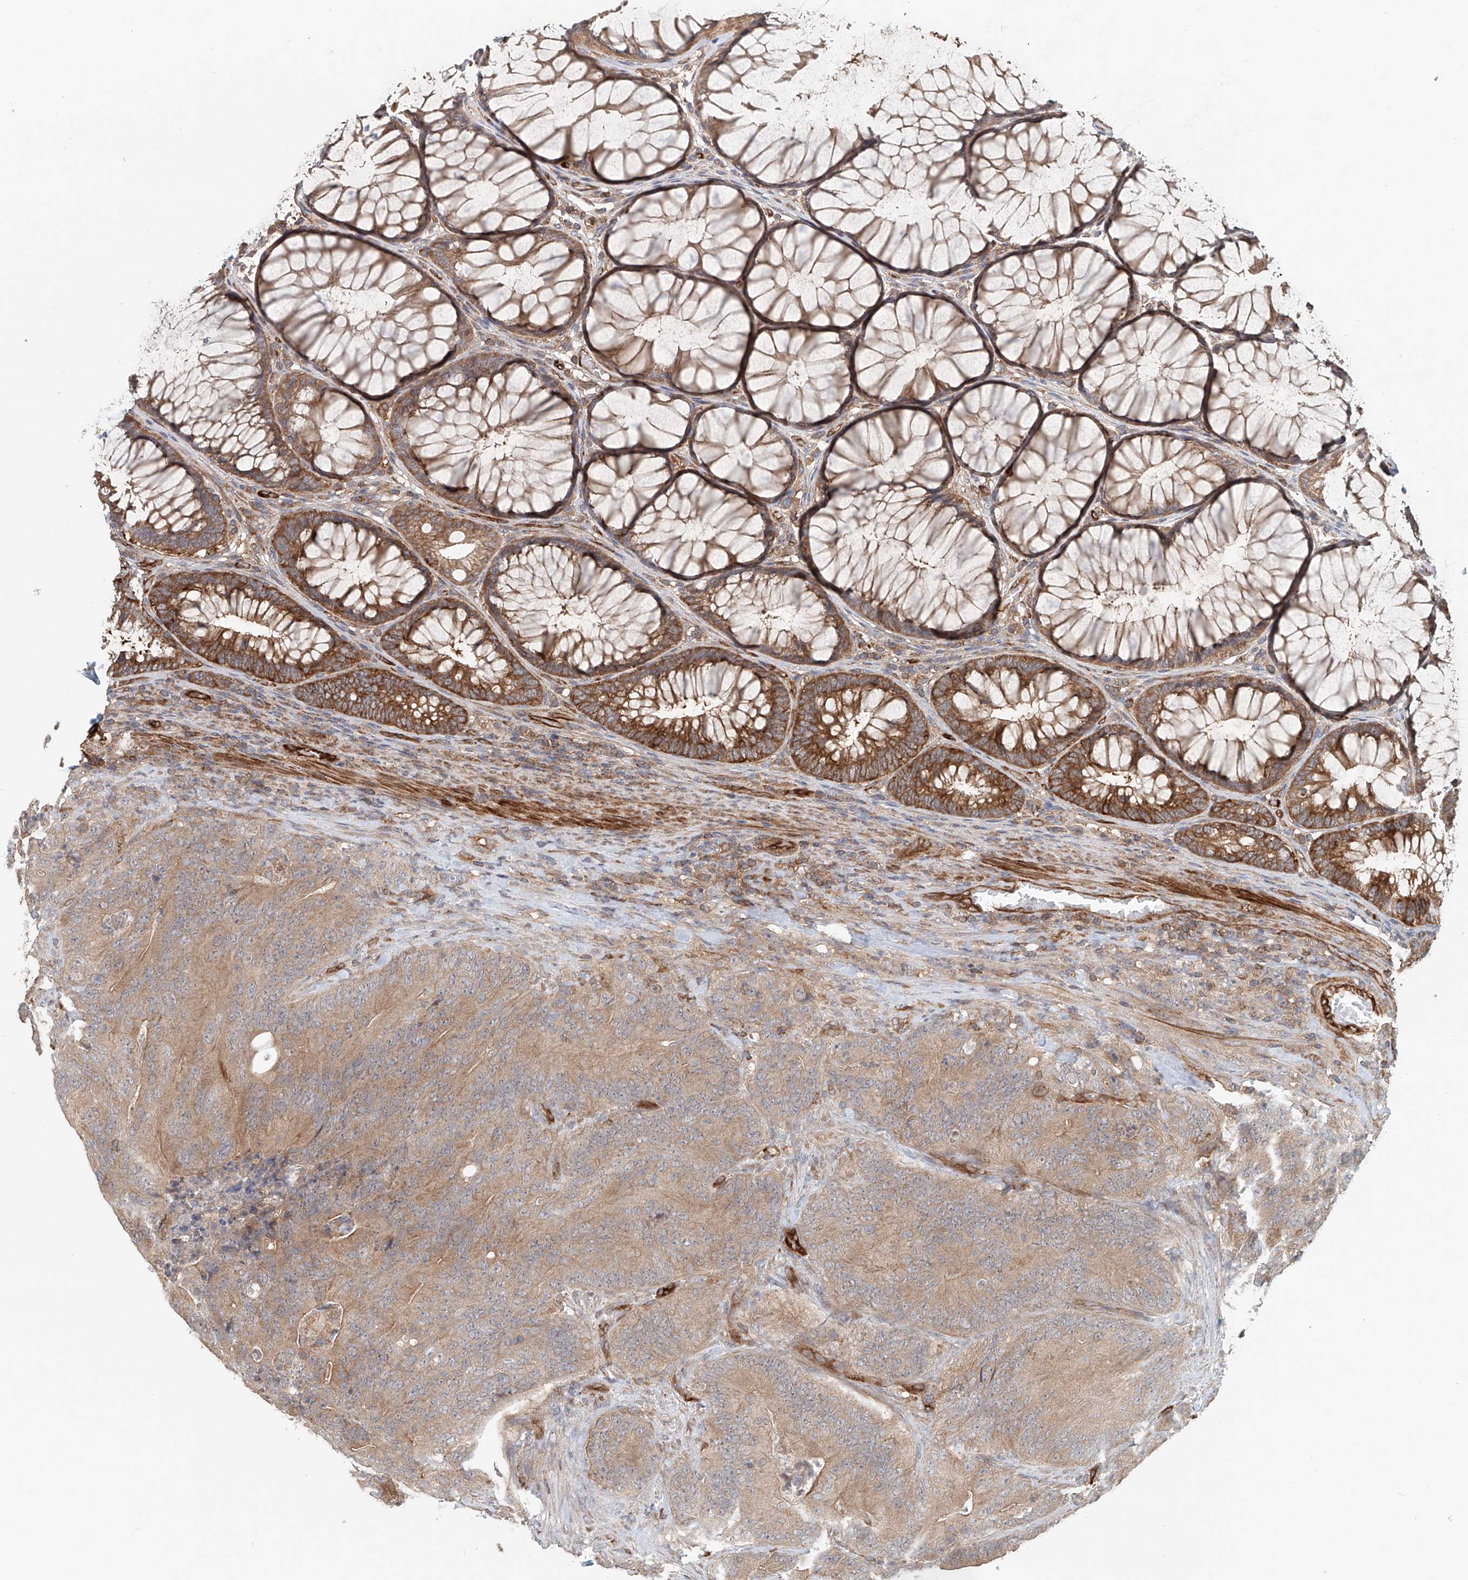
{"staining": {"intensity": "moderate", "quantity": ">75%", "location": "cytoplasmic/membranous"}, "tissue": "colorectal cancer", "cell_type": "Tumor cells", "image_type": "cancer", "snomed": [{"axis": "morphology", "description": "Normal tissue, NOS"}, {"axis": "topography", "description": "Colon"}], "caption": "Immunohistochemical staining of human colorectal cancer exhibits medium levels of moderate cytoplasmic/membranous protein staining in about >75% of tumor cells. The staining is performed using DAB (3,3'-diaminobenzidine) brown chromogen to label protein expression. The nuclei are counter-stained blue using hematoxylin.", "gene": "FRYL", "patient": {"sex": "female", "age": 82}}